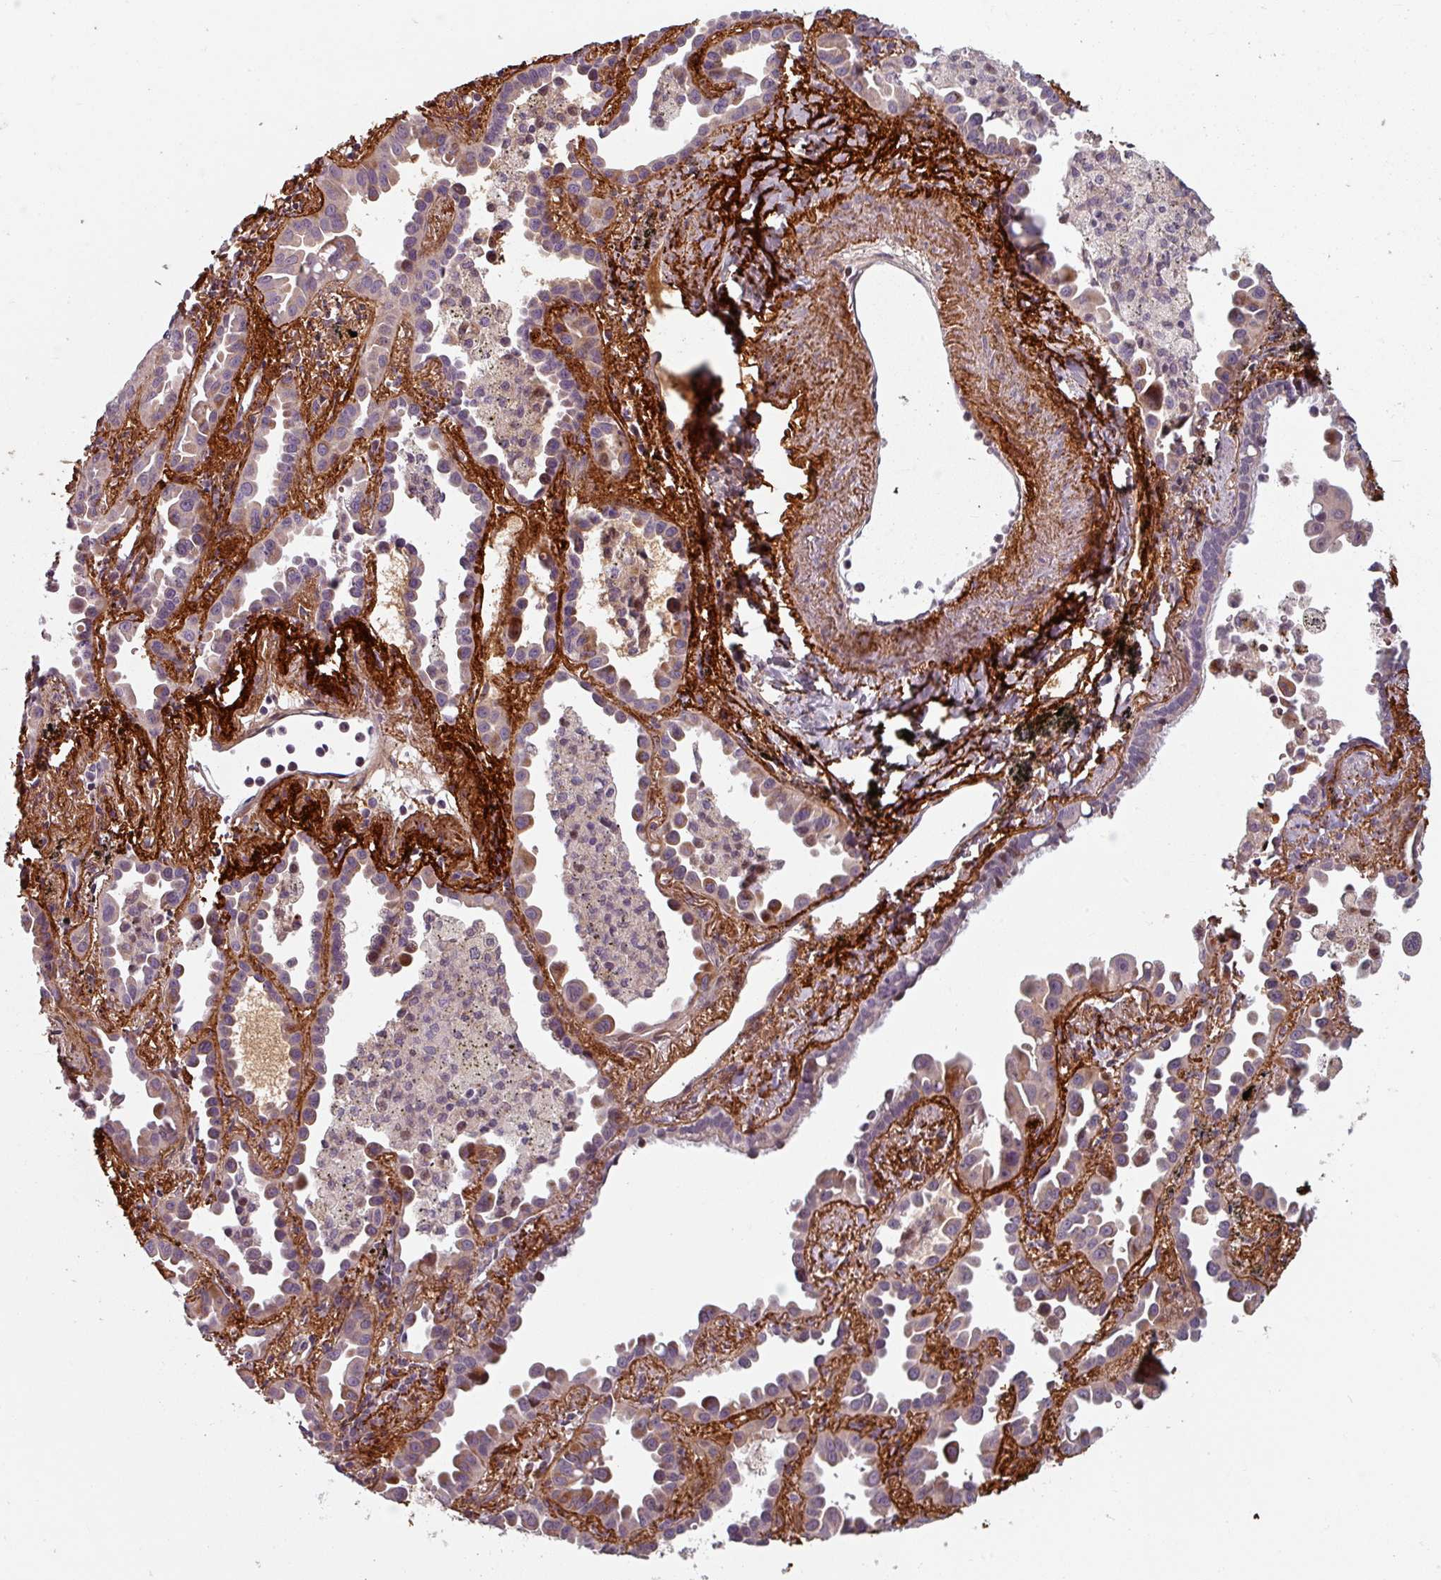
{"staining": {"intensity": "moderate", "quantity": "<25%", "location": "cytoplasmic/membranous"}, "tissue": "lung cancer", "cell_type": "Tumor cells", "image_type": "cancer", "snomed": [{"axis": "morphology", "description": "Adenocarcinoma, NOS"}, {"axis": "topography", "description": "Lung"}], "caption": "High-power microscopy captured an immunohistochemistry photomicrograph of adenocarcinoma (lung), revealing moderate cytoplasmic/membranous expression in approximately <25% of tumor cells.", "gene": "CYB5RL", "patient": {"sex": "male", "age": 68}}